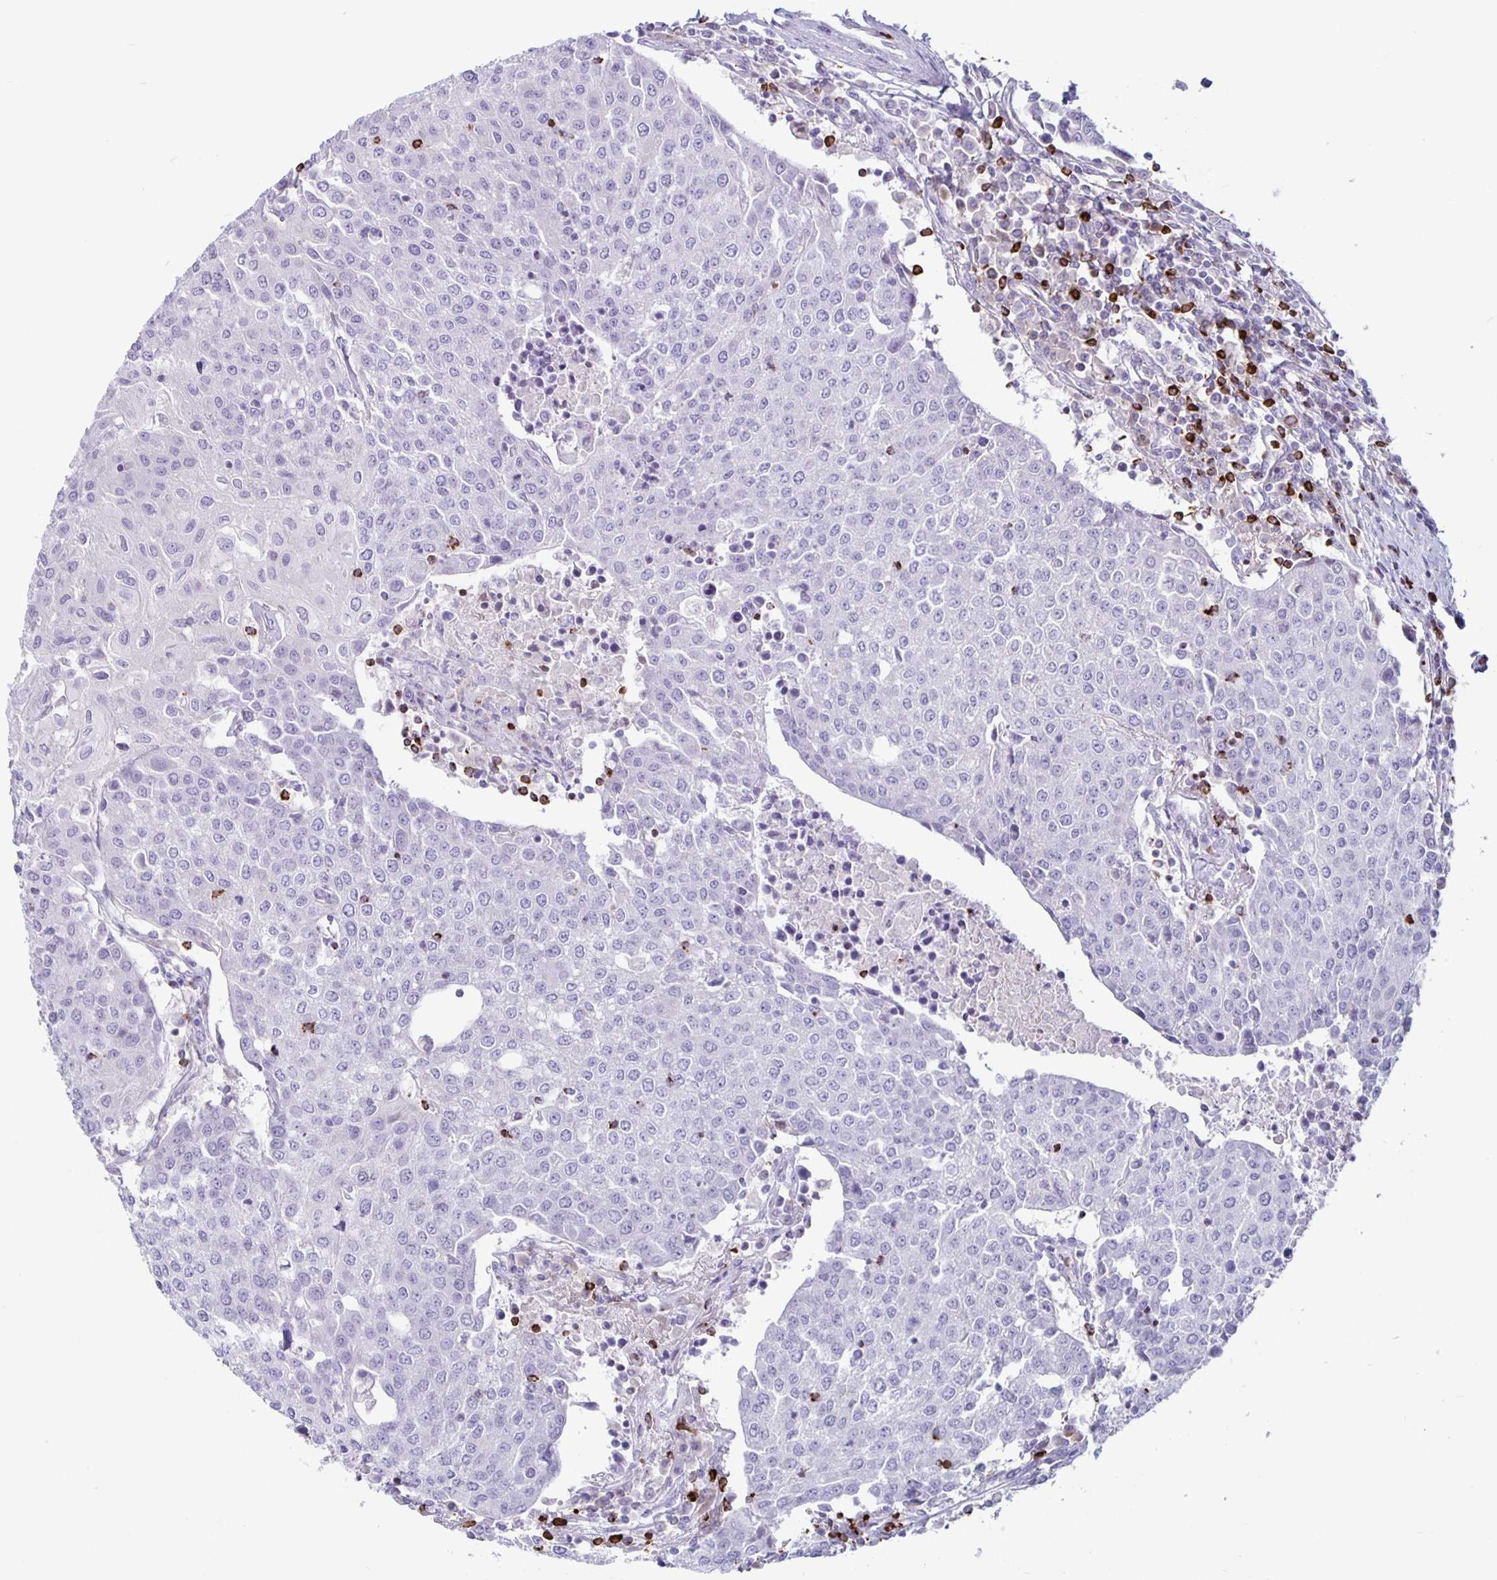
{"staining": {"intensity": "negative", "quantity": "none", "location": "none"}, "tissue": "urothelial cancer", "cell_type": "Tumor cells", "image_type": "cancer", "snomed": [{"axis": "morphology", "description": "Urothelial carcinoma, High grade"}, {"axis": "topography", "description": "Urinary bladder"}], "caption": "Urothelial cancer was stained to show a protein in brown. There is no significant staining in tumor cells.", "gene": "GZMK", "patient": {"sex": "female", "age": 85}}